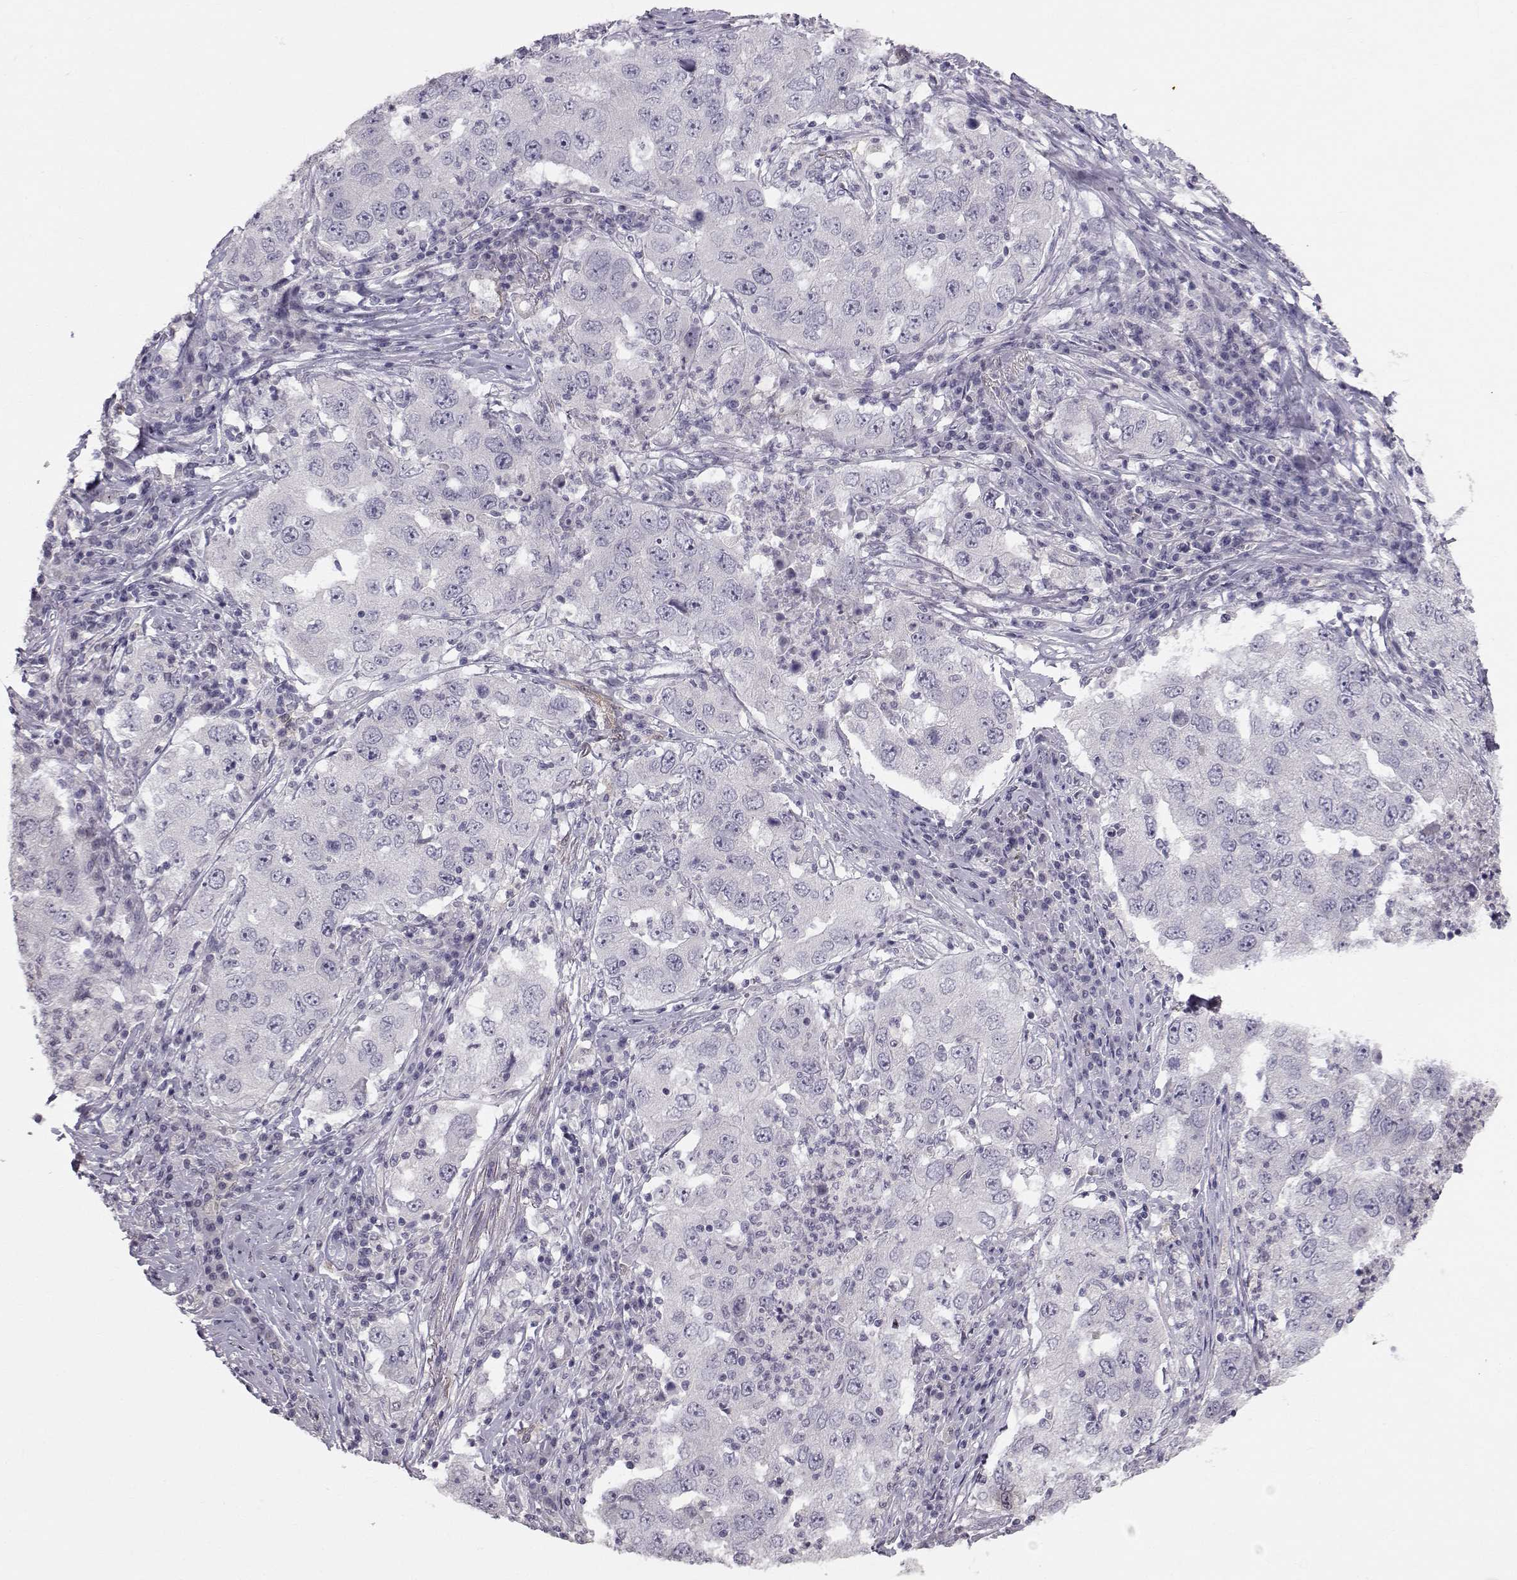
{"staining": {"intensity": "negative", "quantity": "none", "location": "none"}, "tissue": "lung cancer", "cell_type": "Tumor cells", "image_type": "cancer", "snomed": [{"axis": "morphology", "description": "Adenocarcinoma, NOS"}, {"axis": "topography", "description": "Lung"}], "caption": "There is no significant positivity in tumor cells of lung adenocarcinoma. (DAB immunohistochemistry with hematoxylin counter stain).", "gene": "PGM5", "patient": {"sex": "male", "age": 73}}